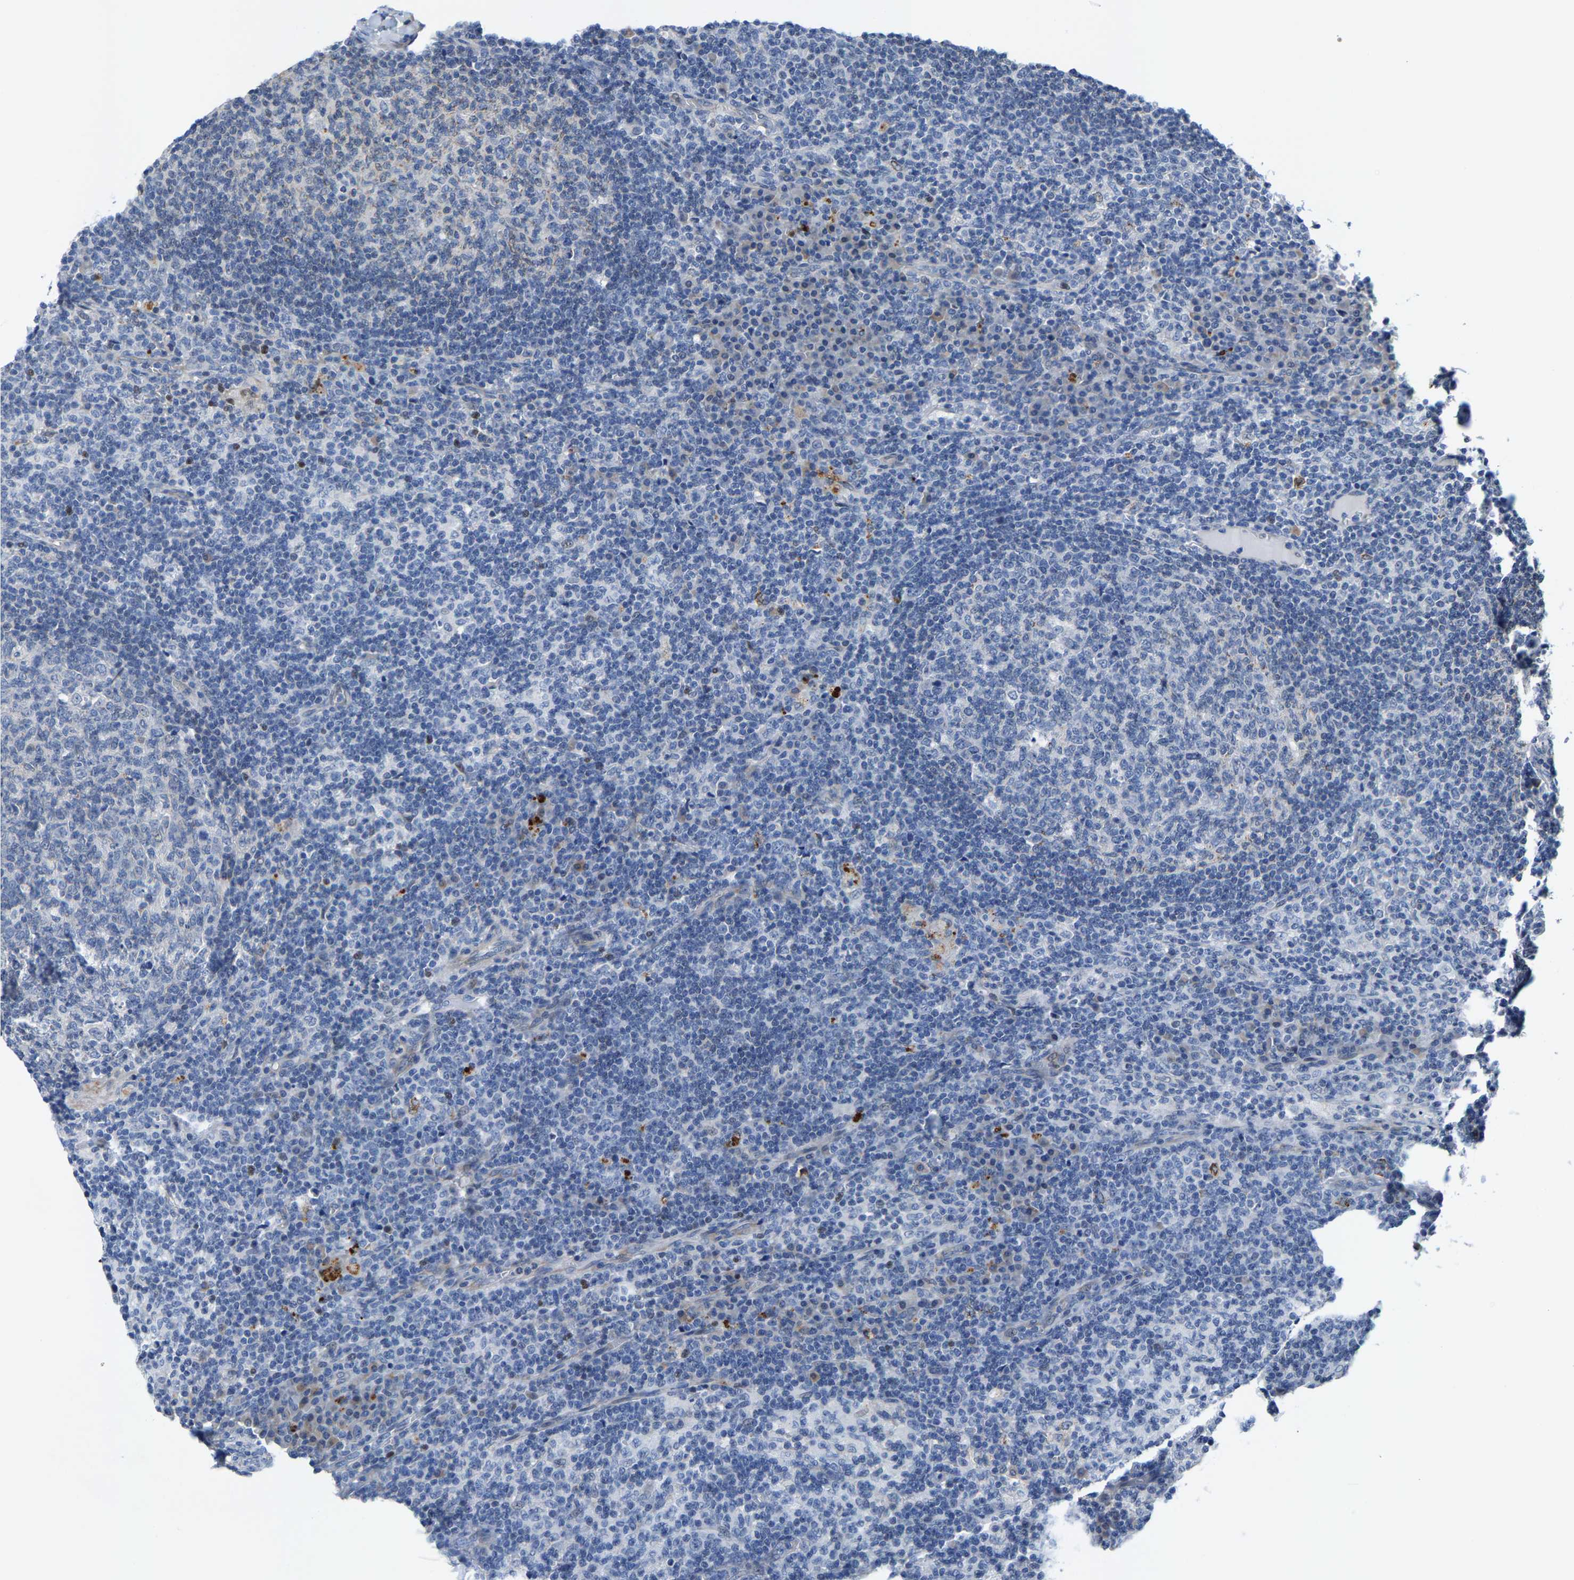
{"staining": {"intensity": "negative", "quantity": "none", "location": "none"}, "tissue": "lymph node", "cell_type": "Germinal center cells", "image_type": "normal", "snomed": [{"axis": "morphology", "description": "Normal tissue, NOS"}, {"axis": "morphology", "description": "Inflammation, NOS"}, {"axis": "topography", "description": "Lymph node"}], "caption": "A photomicrograph of lymph node stained for a protein exhibits no brown staining in germinal center cells.", "gene": "KLHL1", "patient": {"sex": "male", "age": 55}}